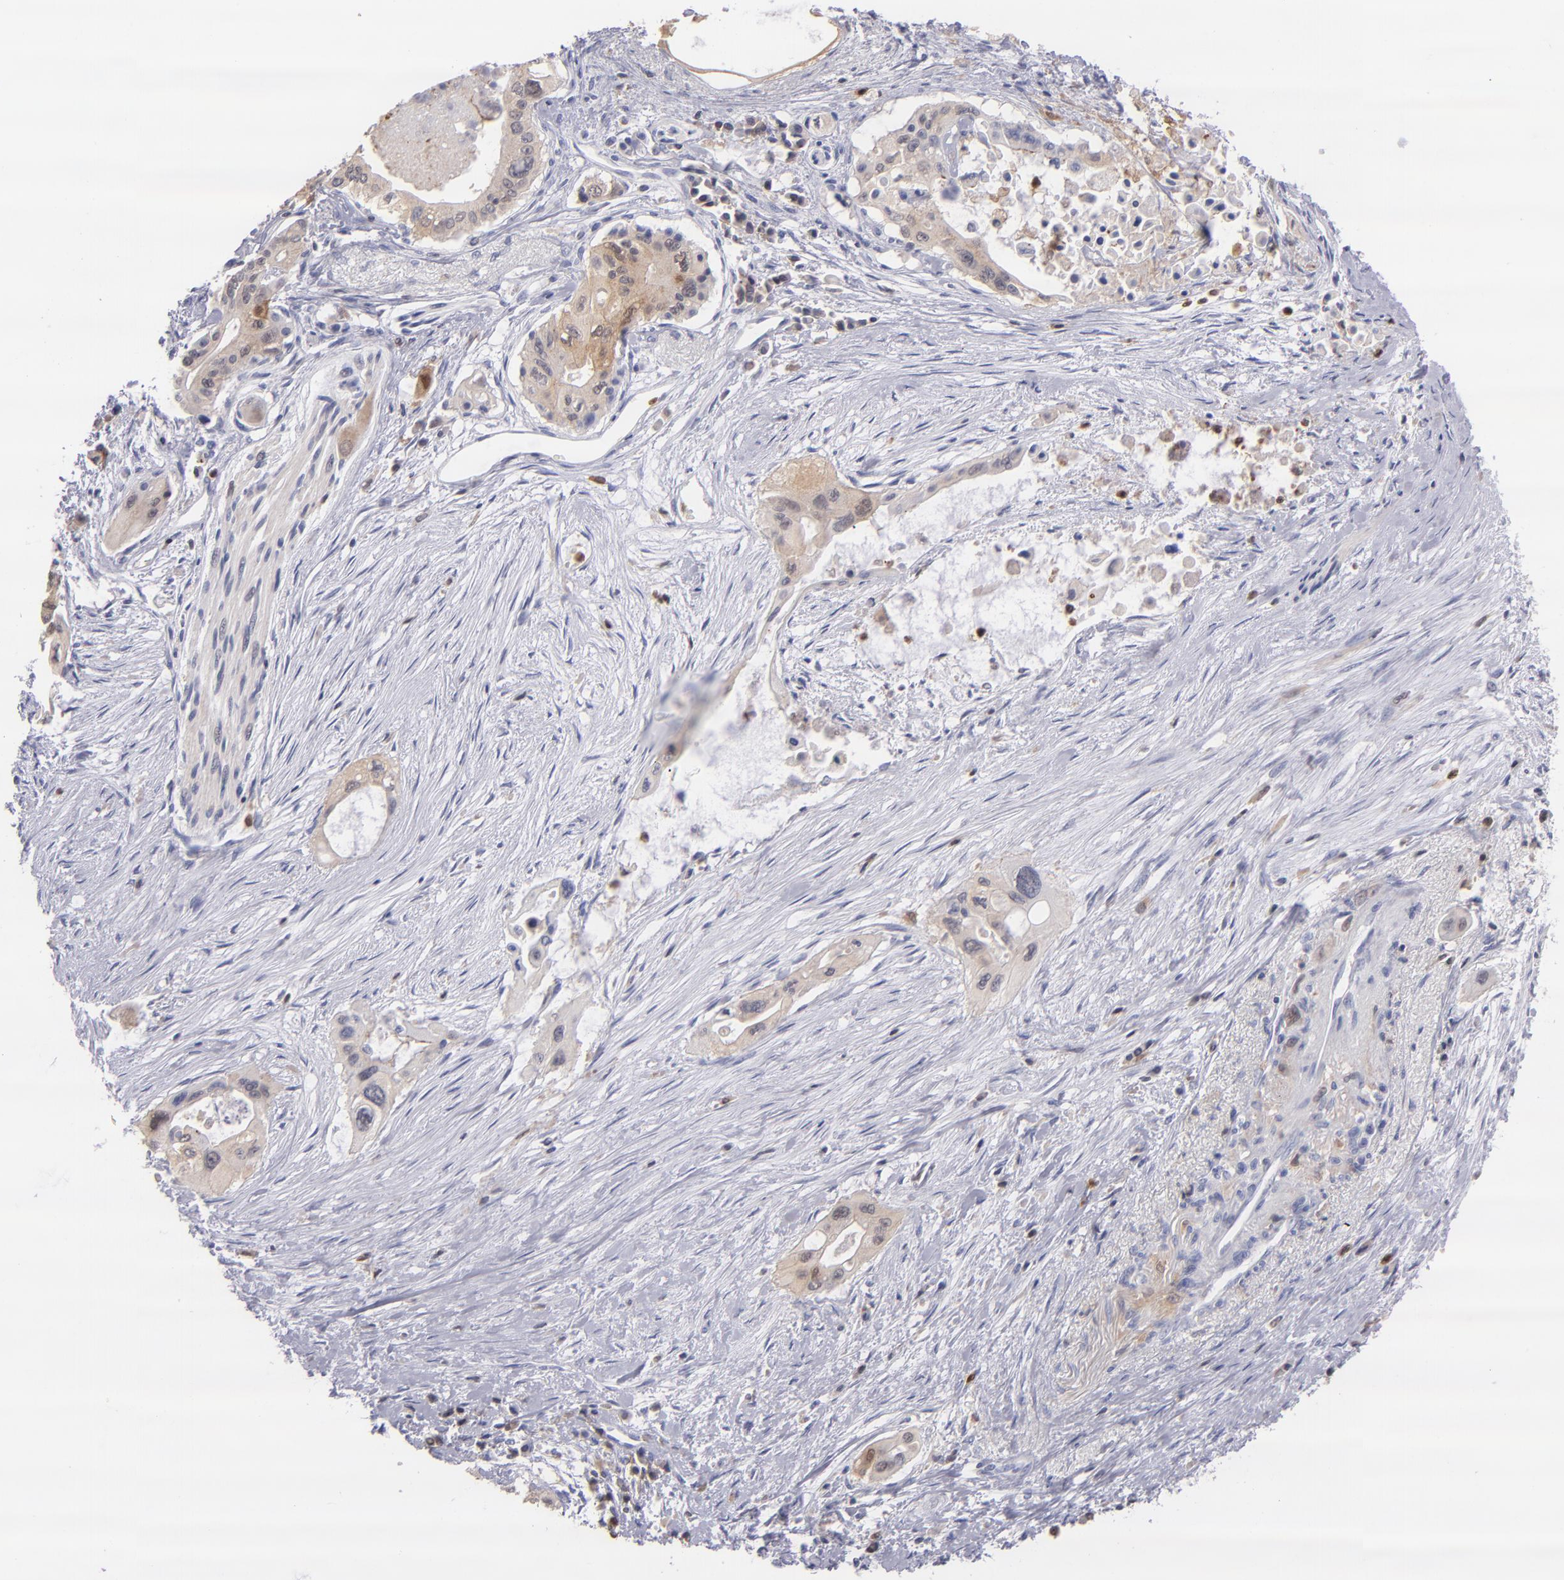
{"staining": {"intensity": "weak", "quantity": "<25%", "location": "cytoplasmic/membranous"}, "tissue": "pancreatic cancer", "cell_type": "Tumor cells", "image_type": "cancer", "snomed": [{"axis": "morphology", "description": "Adenocarcinoma, NOS"}, {"axis": "topography", "description": "Pancreas"}], "caption": "Tumor cells show no significant protein positivity in pancreatic adenocarcinoma.", "gene": "PRKCD", "patient": {"sex": "male", "age": 77}}